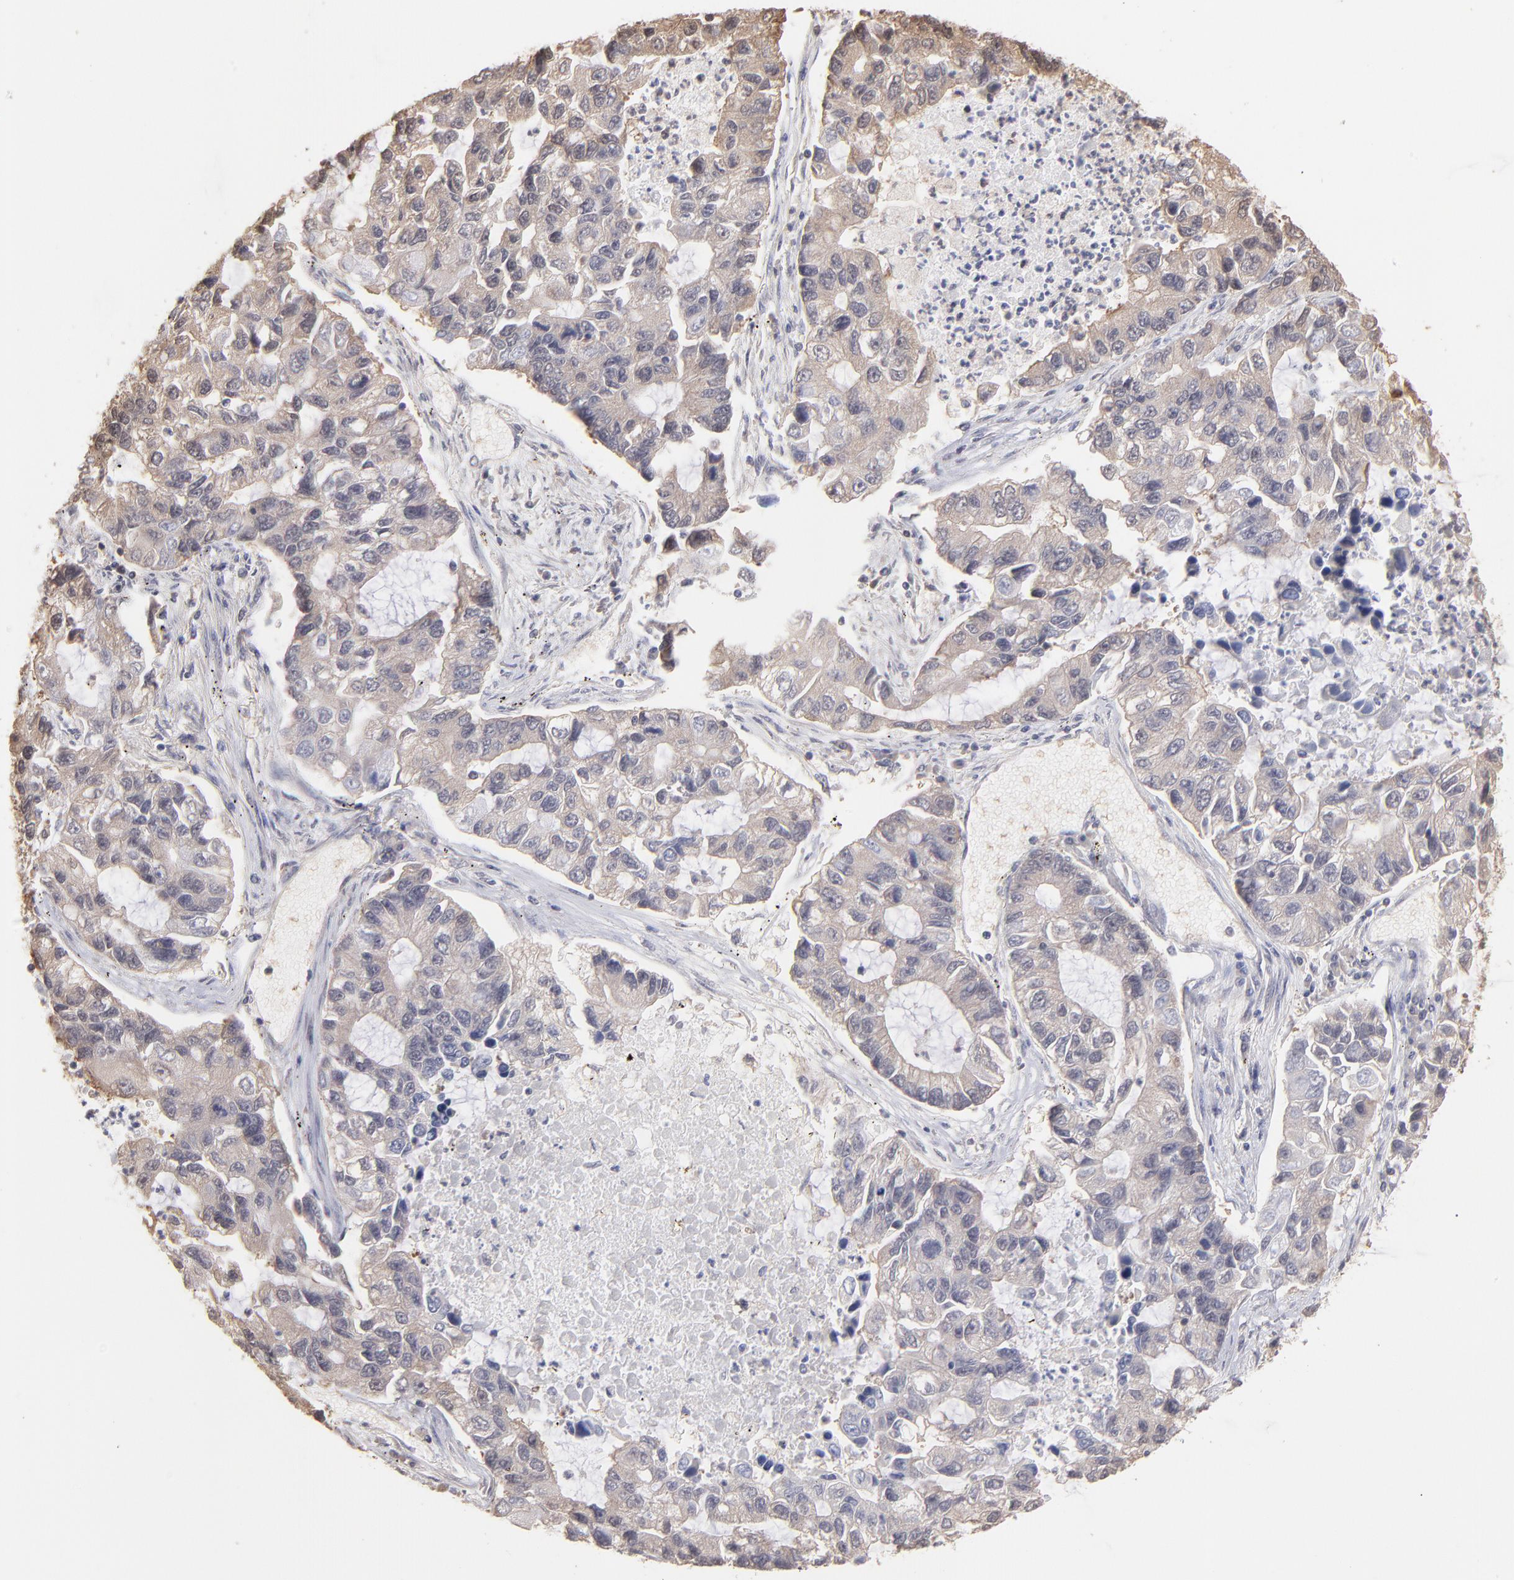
{"staining": {"intensity": "moderate", "quantity": "25%-75%", "location": "cytoplasmic/membranous"}, "tissue": "lung cancer", "cell_type": "Tumor cells", "image_type": "cancer", "snomed": [{"axis": "morphology", "description": "Adenocarcinoma, NOS"}, {"axis": "topography", "description": "Lung"}], "caption": "Human adenocarcinoma (lung) stained for a protein (brown) reveals moderate cytoplasmic/membranous positive positivity in about 25%-75% of tumor cells.", "gene": "MAP2K2", "patient": {"sex": "female", "age": 51}}